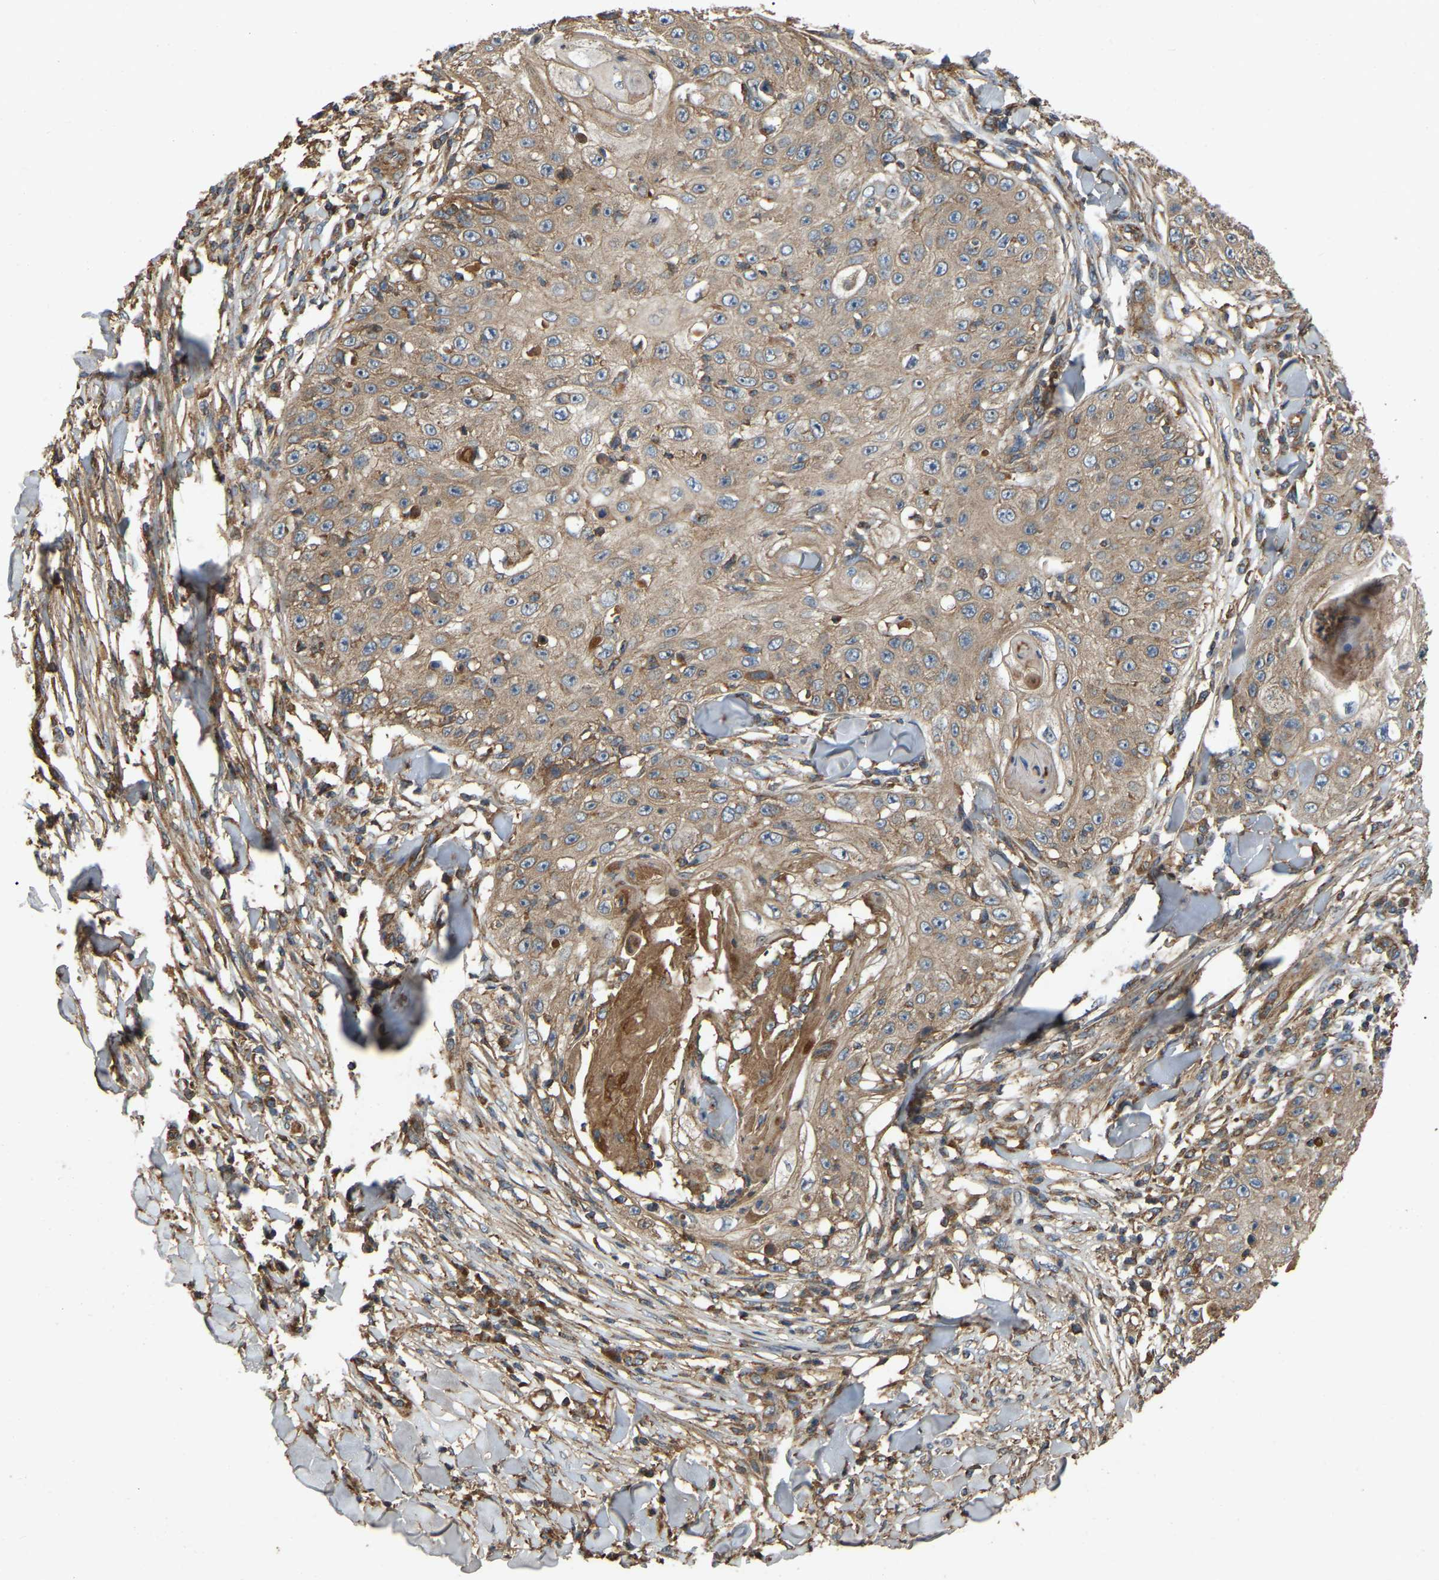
{"staining": {"intensity": "weak", "quantity": "<25%", "location": "cytoplasmic/membranous"}, "tissue": "skin cancer", "cell_type": "Tumor cells", "image_type": "cancer", "snomed": [{"axis": "morphology", "description": "Squamous cell carcinoma, NOS"}, {"axis": "topography", "description": "Skin"}], "caption": "High power microscopy image of an immunohistochemistry (IHC) photomicrograph of skin cancer (squamous cell carcinoma), revealing no significant staining in tumor cells.", "gene": "SAMD9L", "patient": {"sex": "male", "age": 86}}